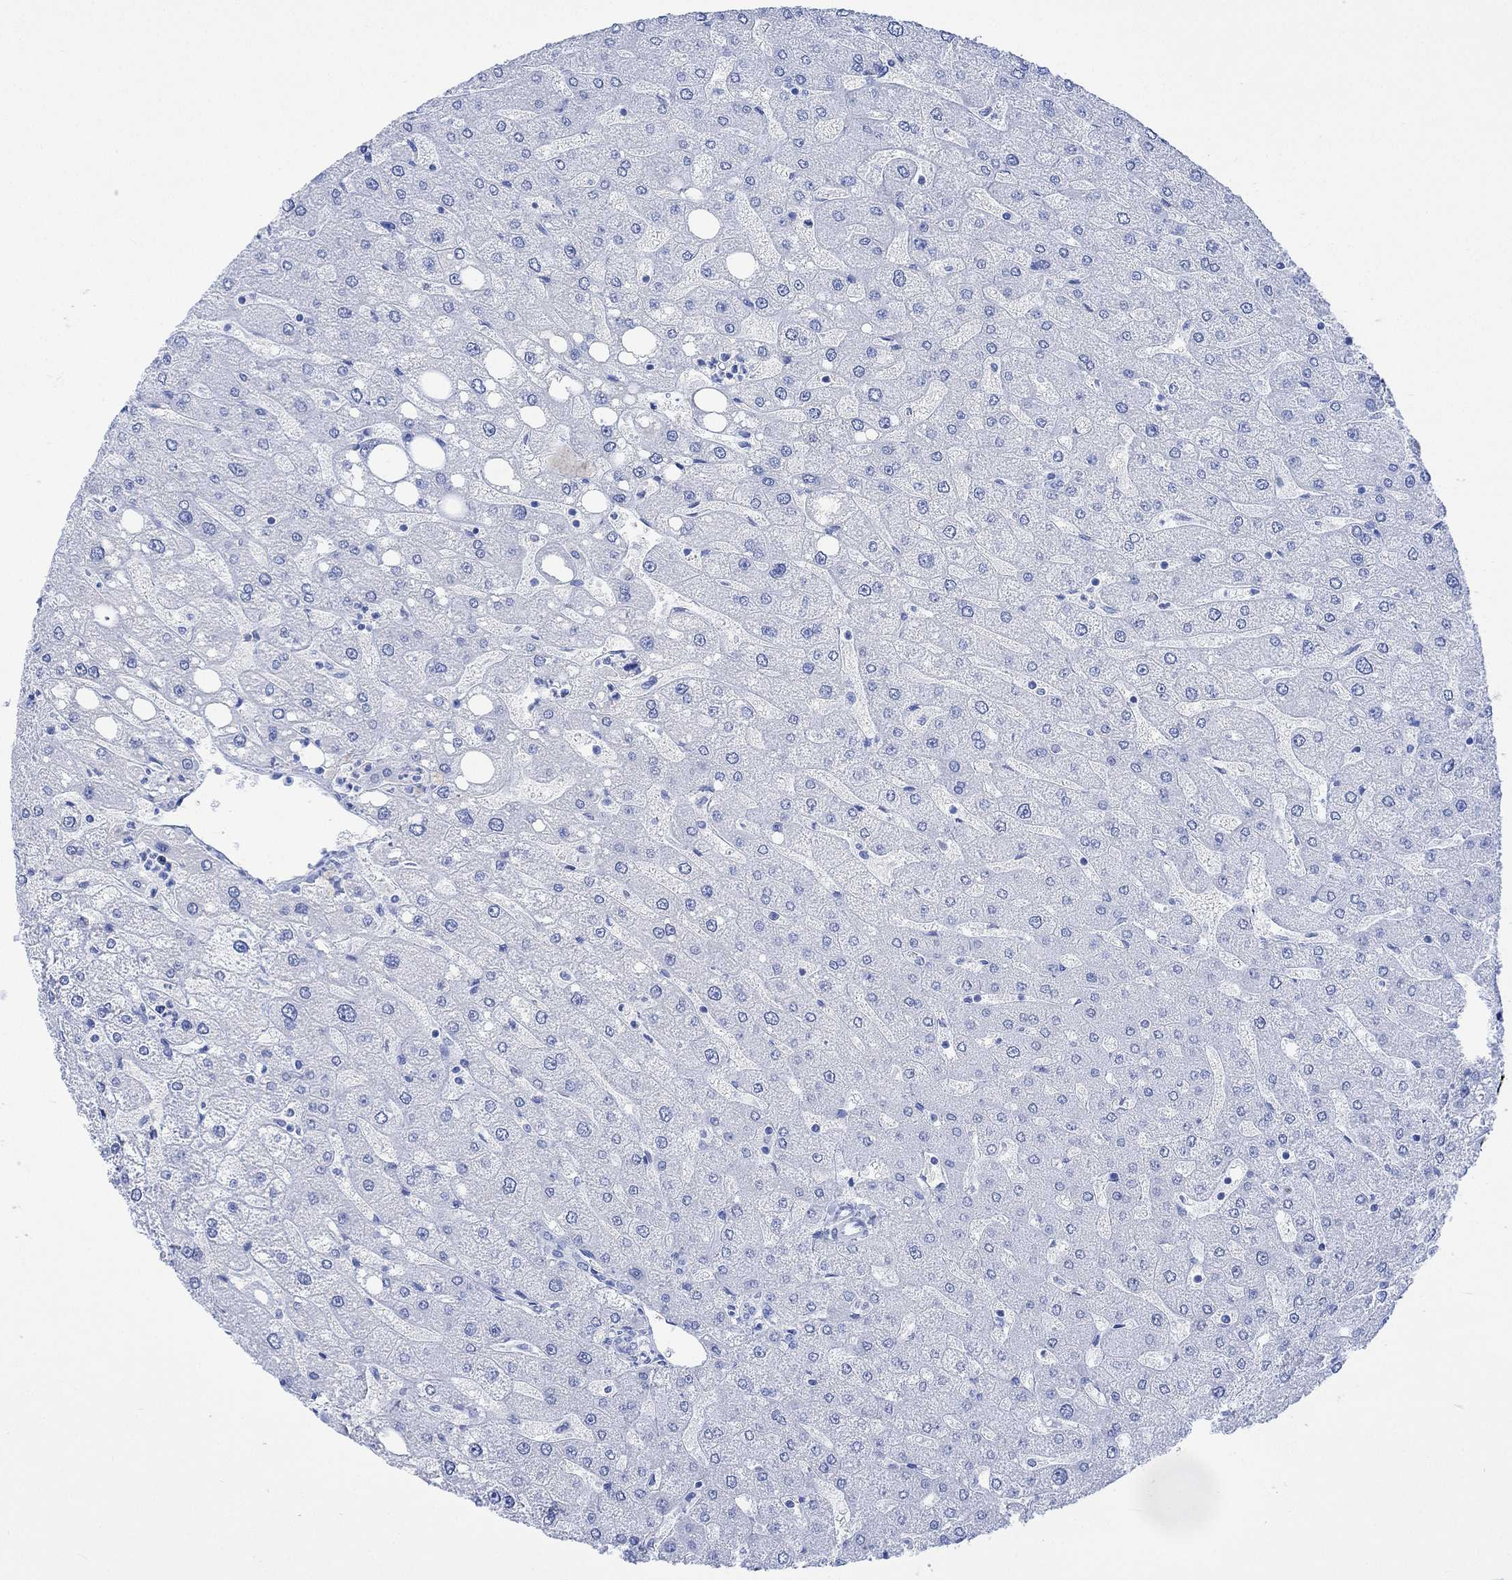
{"staining": {"intensity": "negative", "quantity": "none", "location": "none"}, "tissue": "liver", "cell_type": "Cholangiocytes", "image_type": "normal", "snomed": [{"axis": "morphology", "description": "Normal tissue, NOS"}, {"axis": "topography", "description": "Liver"}], "caption": "IHC photomicrograph of normal liver: human liver stained with DAB (3,3'-diaminobenzidine) reveals no significant protein staining in cholangiocytes.", "gene": "CELF4", "patient": {"sex": "male", "age": 67}}